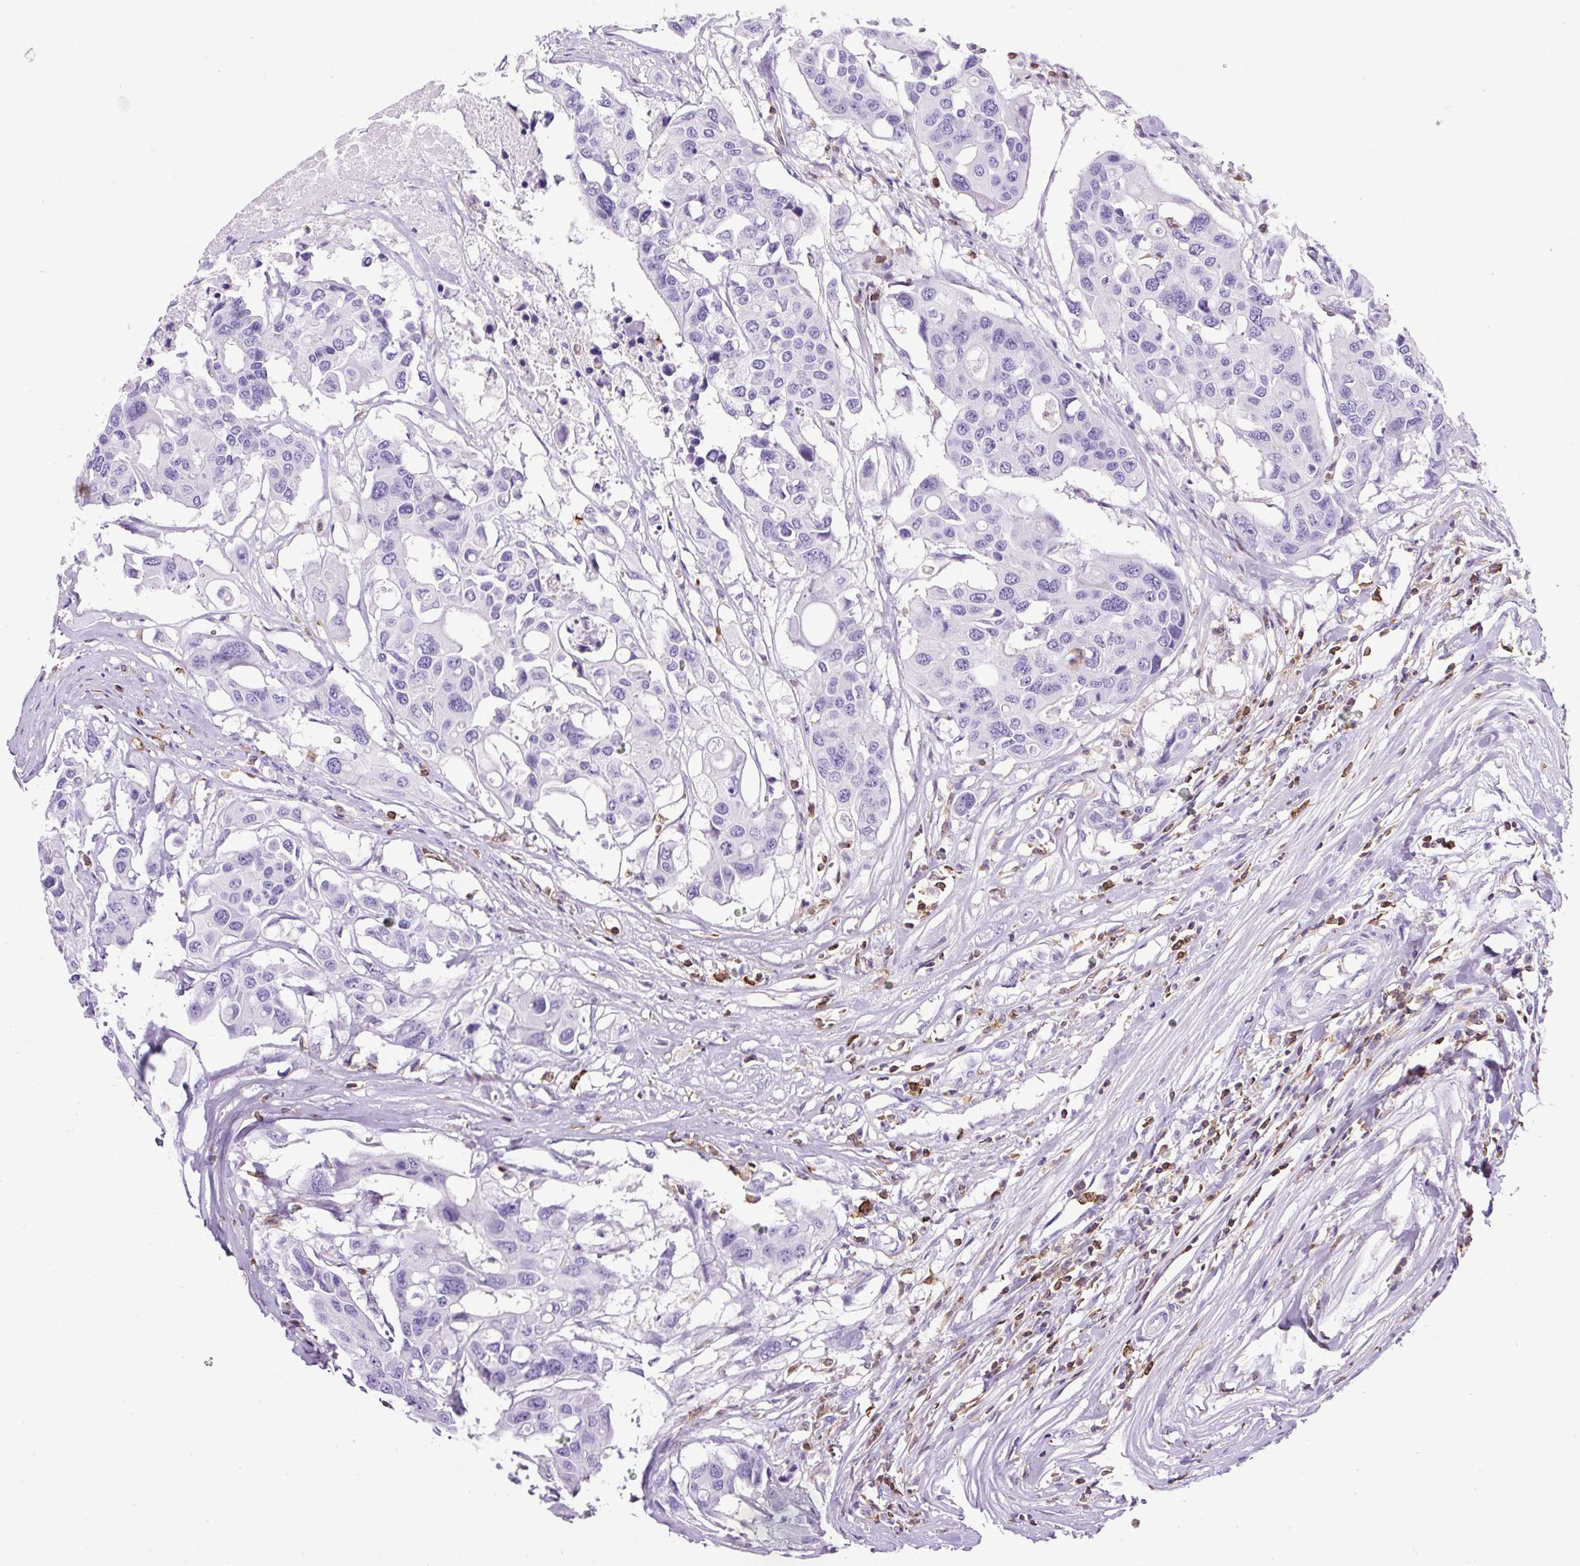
{"staining": {"intensity": "negative", "quantity": "none", "location": "none"}, "tissue": "colorectal cancer", "cell_type": "Tumor cells", "image_type": "cancer", "snomed": [{"axis": "morphology", "description": "Adenocarcinoma, NOS"}, {"axis": "topography", "description": "Colon"}], "caption": "DAB (3,3'-diaminobenzidine) immunohistochemical staining of human colorectal adenocarcinoma displays no significant positivity in tumor cells.", "gene": "FAM228B", "patient": {"sex": "male", "age": 77}}